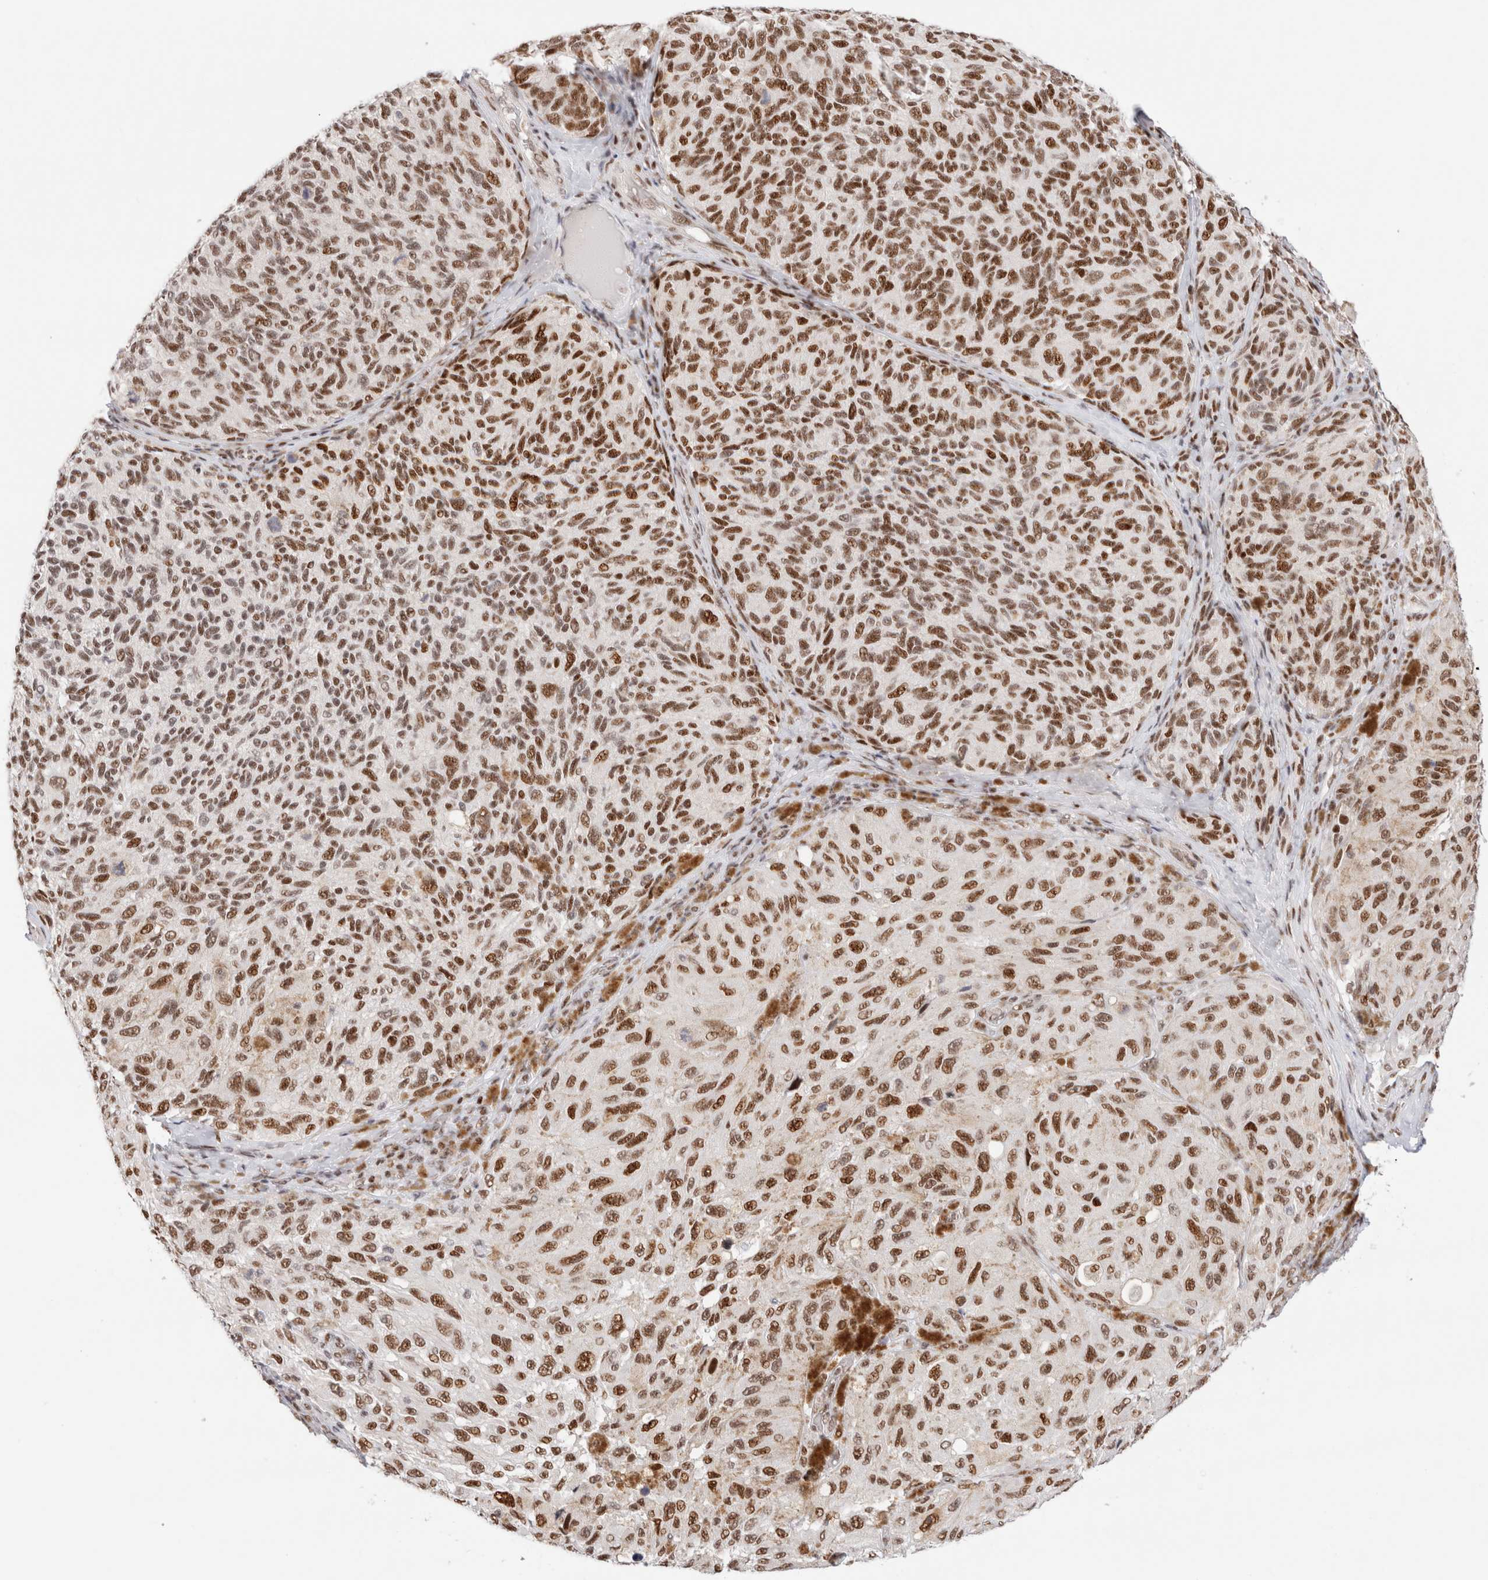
{"staining": {"intensity": "moderate", "quantity": ">75%", "location": "nuclear"}, "tissue": "melanoma", "cell_type": "Tumor cells", "image_type": "cancer", "snomed": [{"axis": "morphology", "description": "Malignant melanoma, NOS"}, {"axis": "topography", "description": "Skin"}], "caption": "Melanoma stained with IHC demonstrates moderate nuclear positivity in about >75% of tumor cells.", "gene": "ZNF282", "patient": {"sex": "female", "age": 73}}